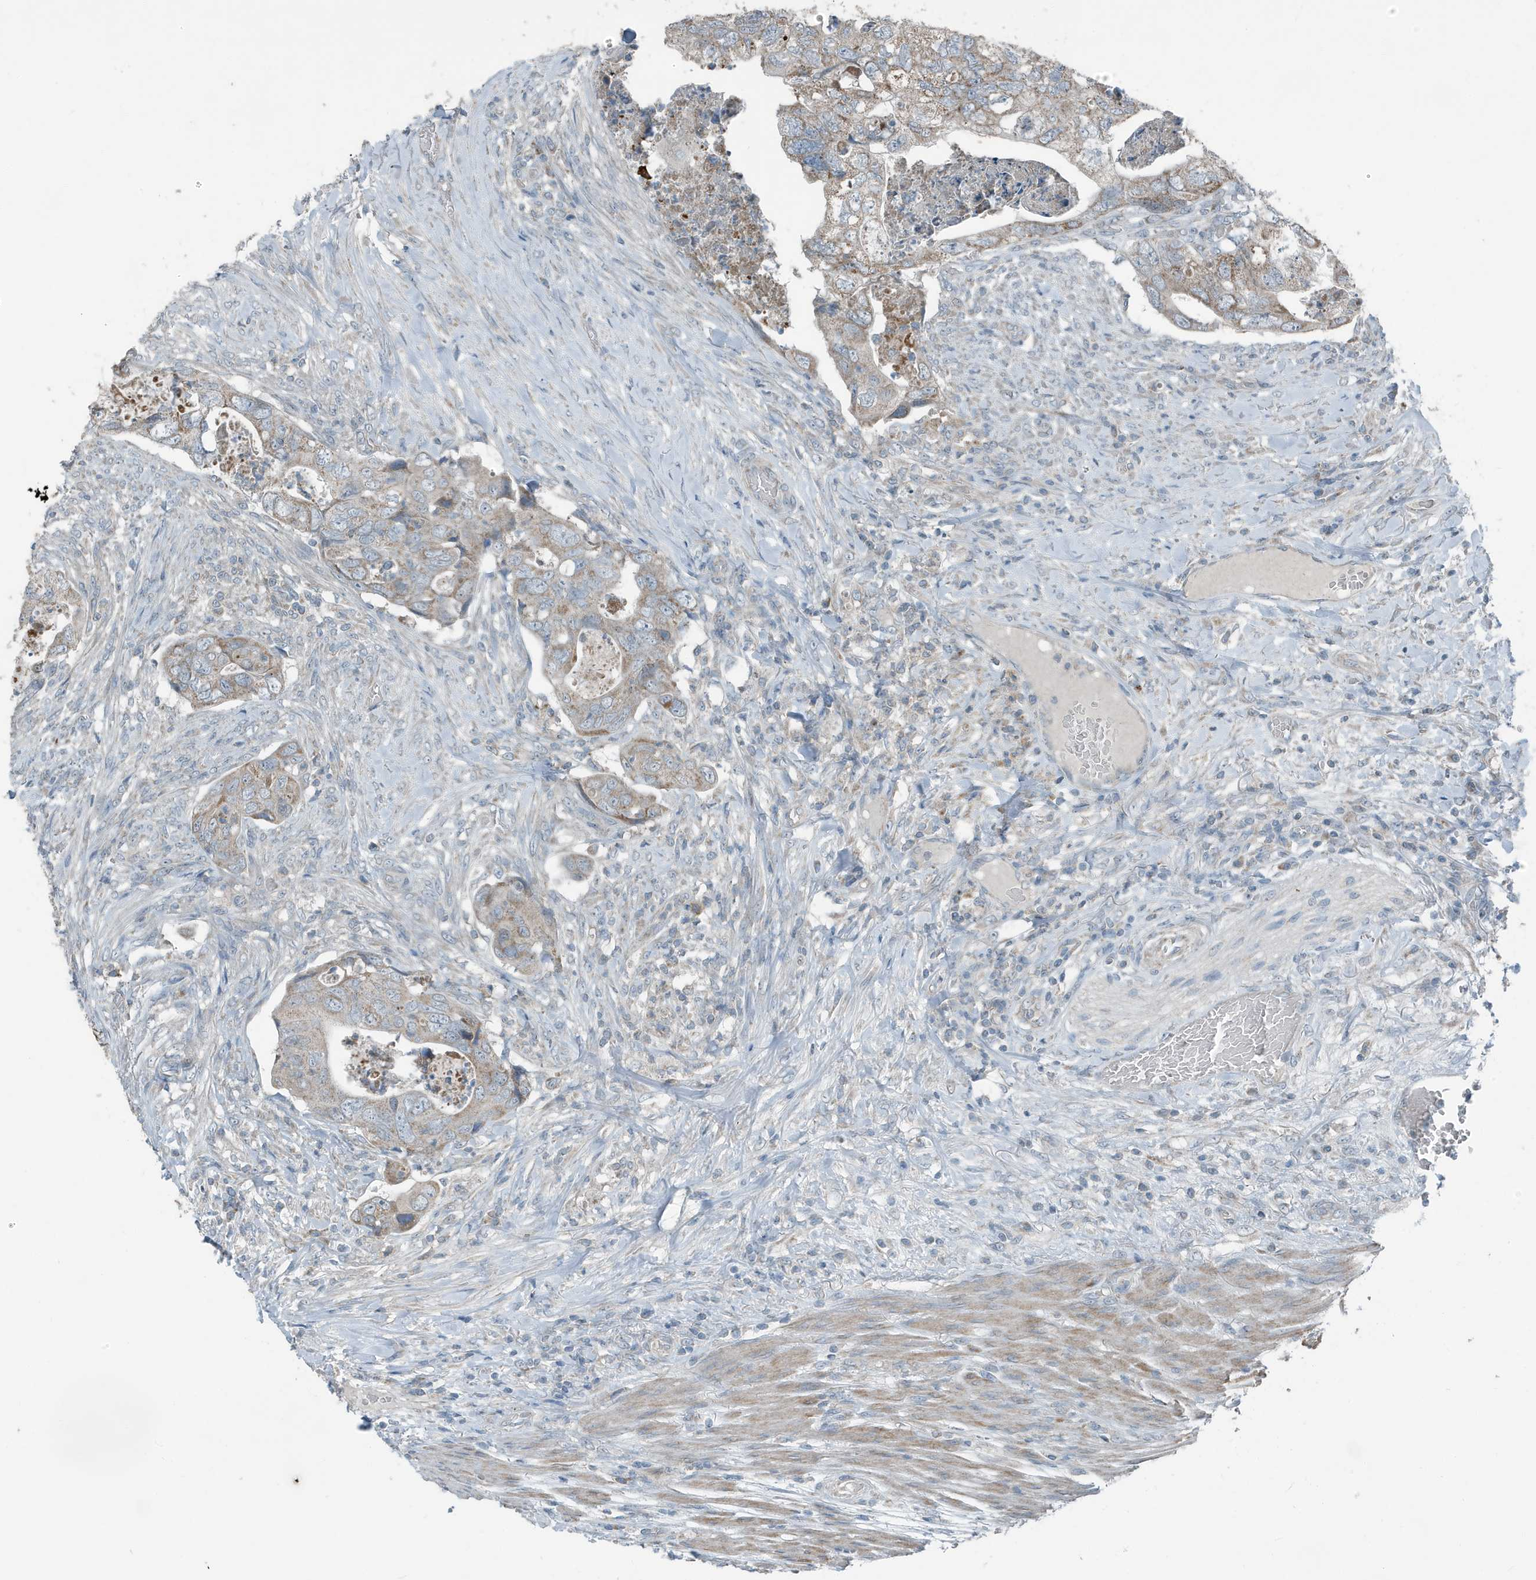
{"staining": {"intensity": "weak", "quantity": ">75%", "location": "cytoplasmic/membranous"}, "tissue": "colorectal cancer", "cell_type": "Tumor cells", "image_type": "cancer", "snomed": [{"axis": "morphology", "description": "Adenocarcinoma, NOS"}, {"axis": "topography", "description": "Rectum"}], "caption": "Immunohistochemistry histopathology image of neoplastic tissue: human colorectal adenocarcinoma stained using IHC exhibits low levels of weak protein expression localized specifically in the cytoplasmic/membranous of tumor cells, appearing as a cytoplasmic/membranous brown color.", "gene": "MT-CYB", "patient": {"sex": "male", "age": 63}}